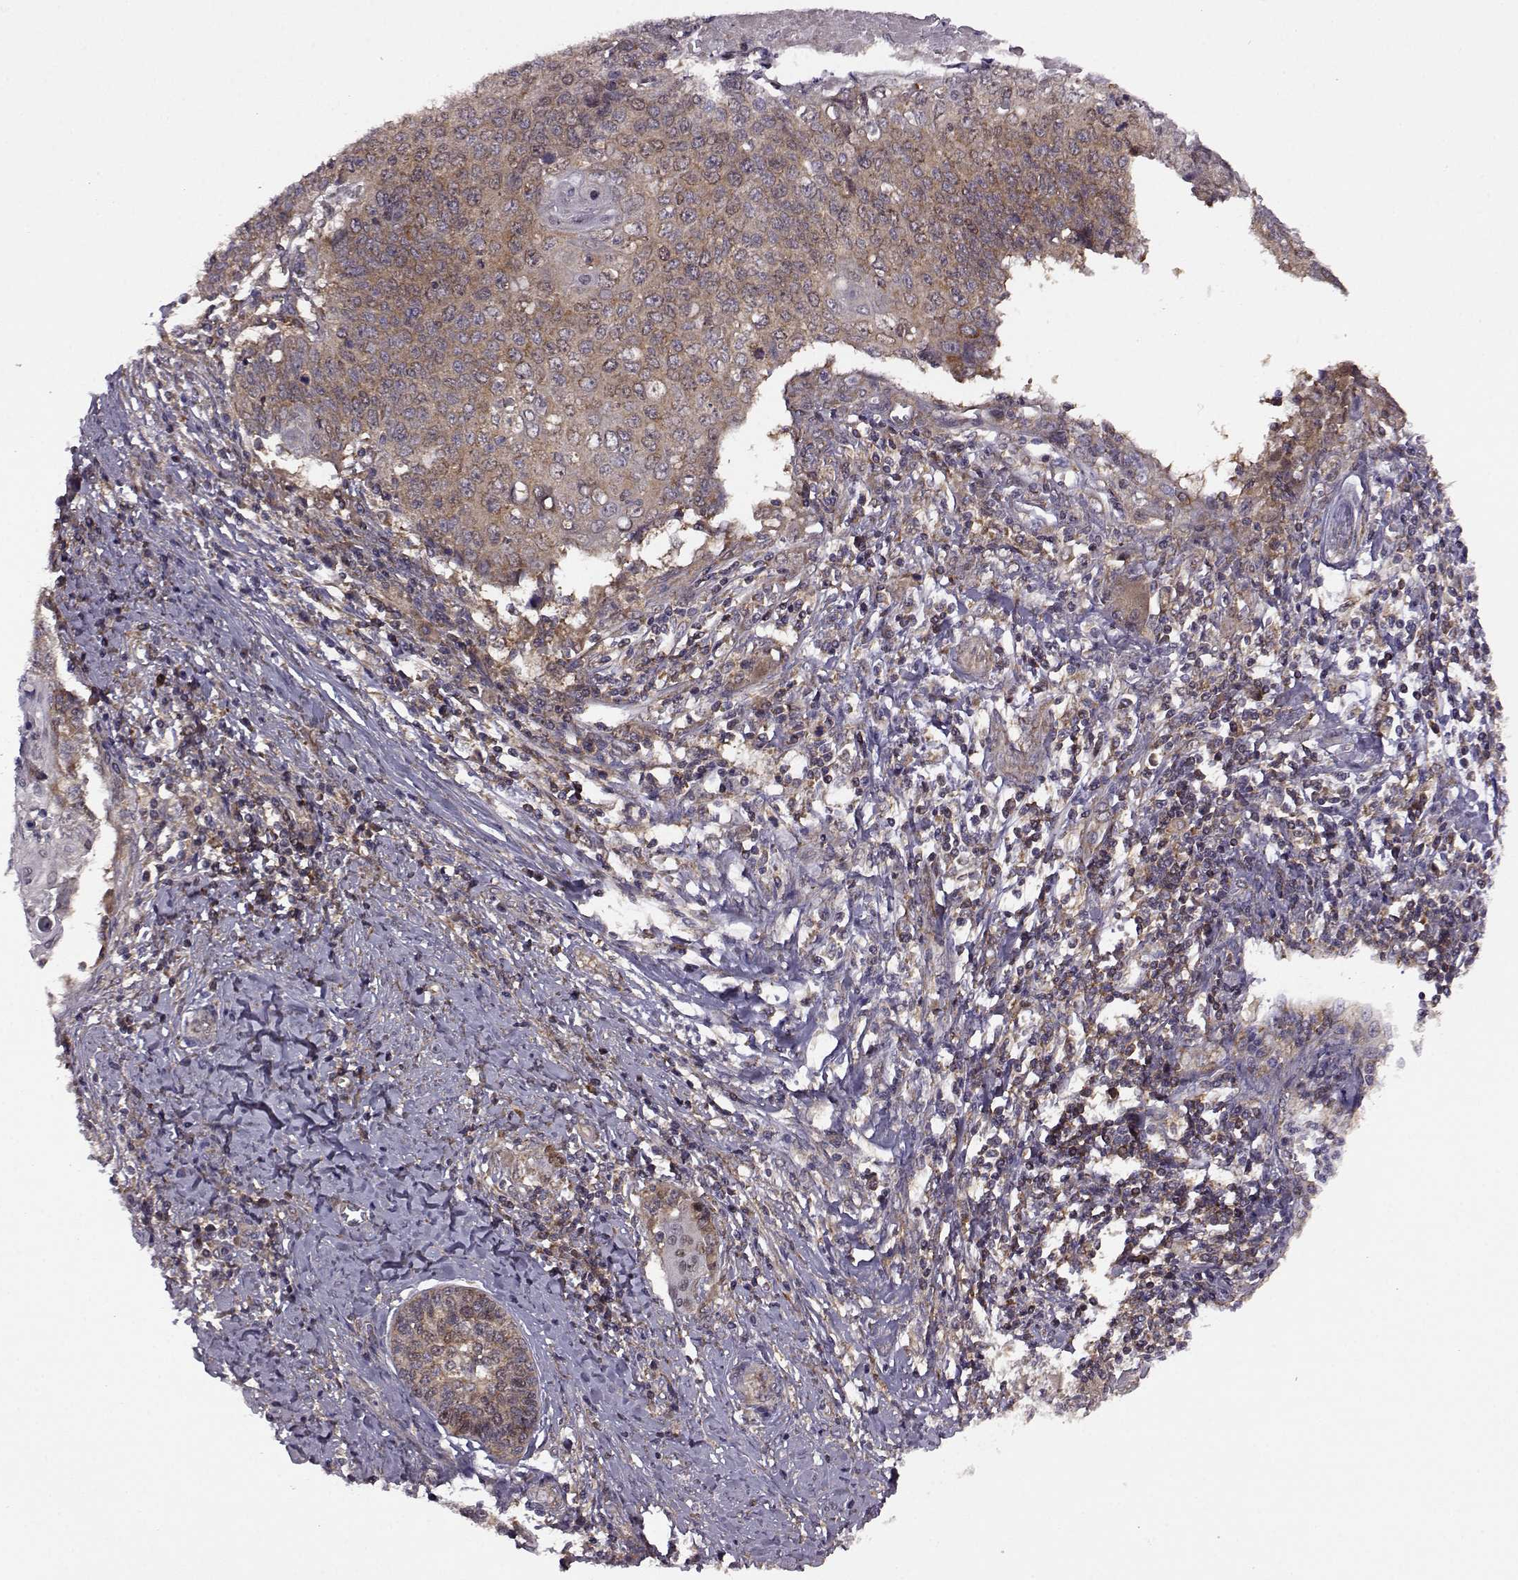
{"staining": {"intensity": "moderate", "quantity": ">75%", "location": "cytoplasmic/membranous"}, "tissue": "cervical cancer", "cell_type": "Tumor cells", "image_type": "cancer", "snomed": [{"axis": "morphology", "description": "Squamous cell carcinoma, NOS"}, {"axis": "topography", "description": "Cervix"}], "caption": "This histopathology image exhibits cervical squamous cell carcinoma stained with immunohistochemistry to label a protein in brown. The cytoplasmic/membranous of tumor cells show moderate positivity for the protein. Nuclei are counter-stained blue.", "gene": "URI1", "patient": {"sex": "female", "age": 39}}